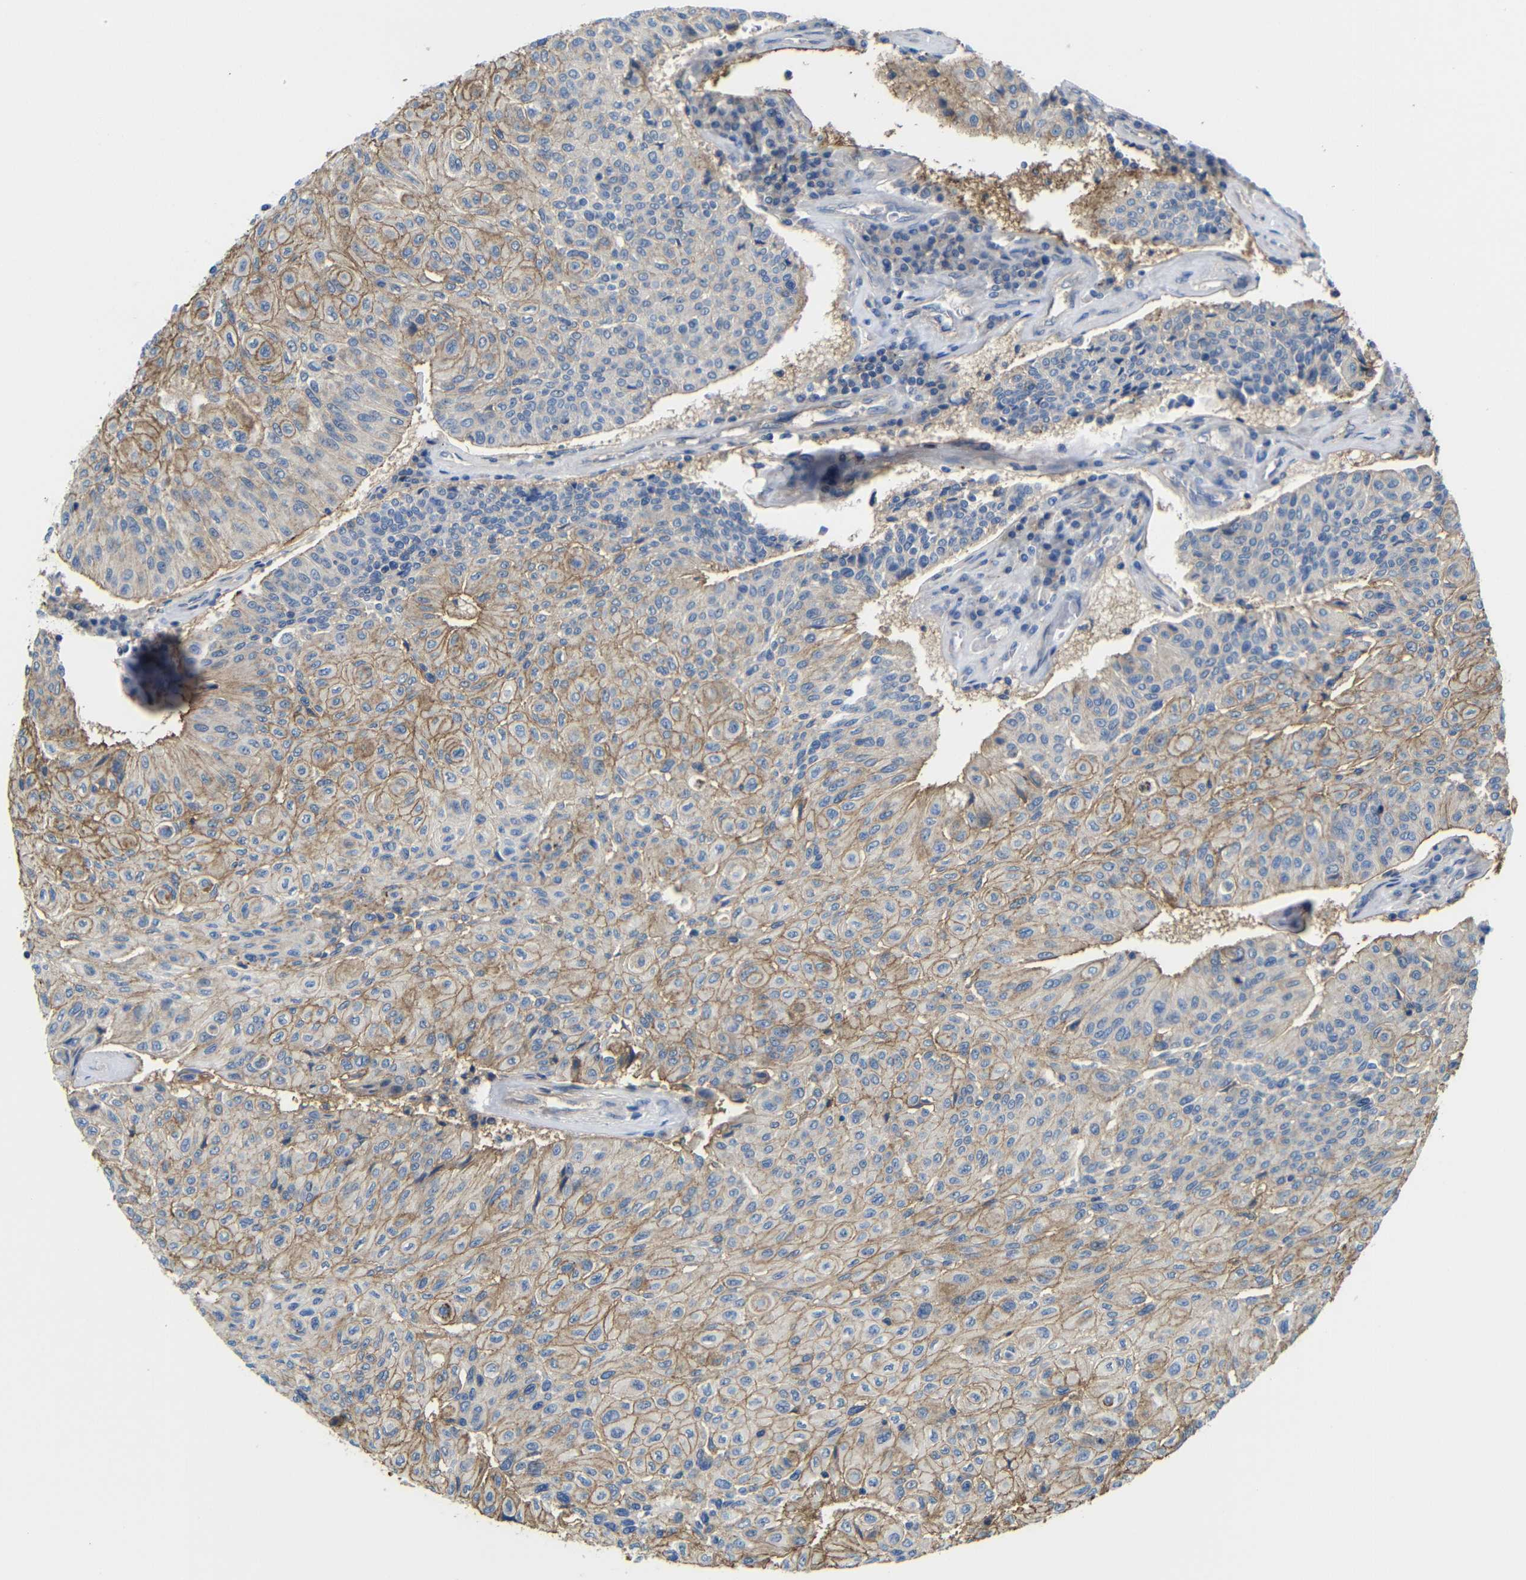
{"staining": {"intensity": "moderate", "quantity": ">75%", "location": "cytoplasmic/membranous"}, "tissue": "urothelial cancer", "cell_type": "Tumor cells", "image_type": "cancer", "snomed": [{"axis": "morphology", "description": "Urothelial carcinoma, High grade"}, {"axis": "topography", "description": "Urinary bladder"}], "caption": "Immunohistochemical staining of human high-grade urothelial carcinoma displays moderate cytoplasmic/membranous protein staining in about >75% of tumor cells.", "gene": "ZNF90", "patient": {"sex": "male", "age": 66}}